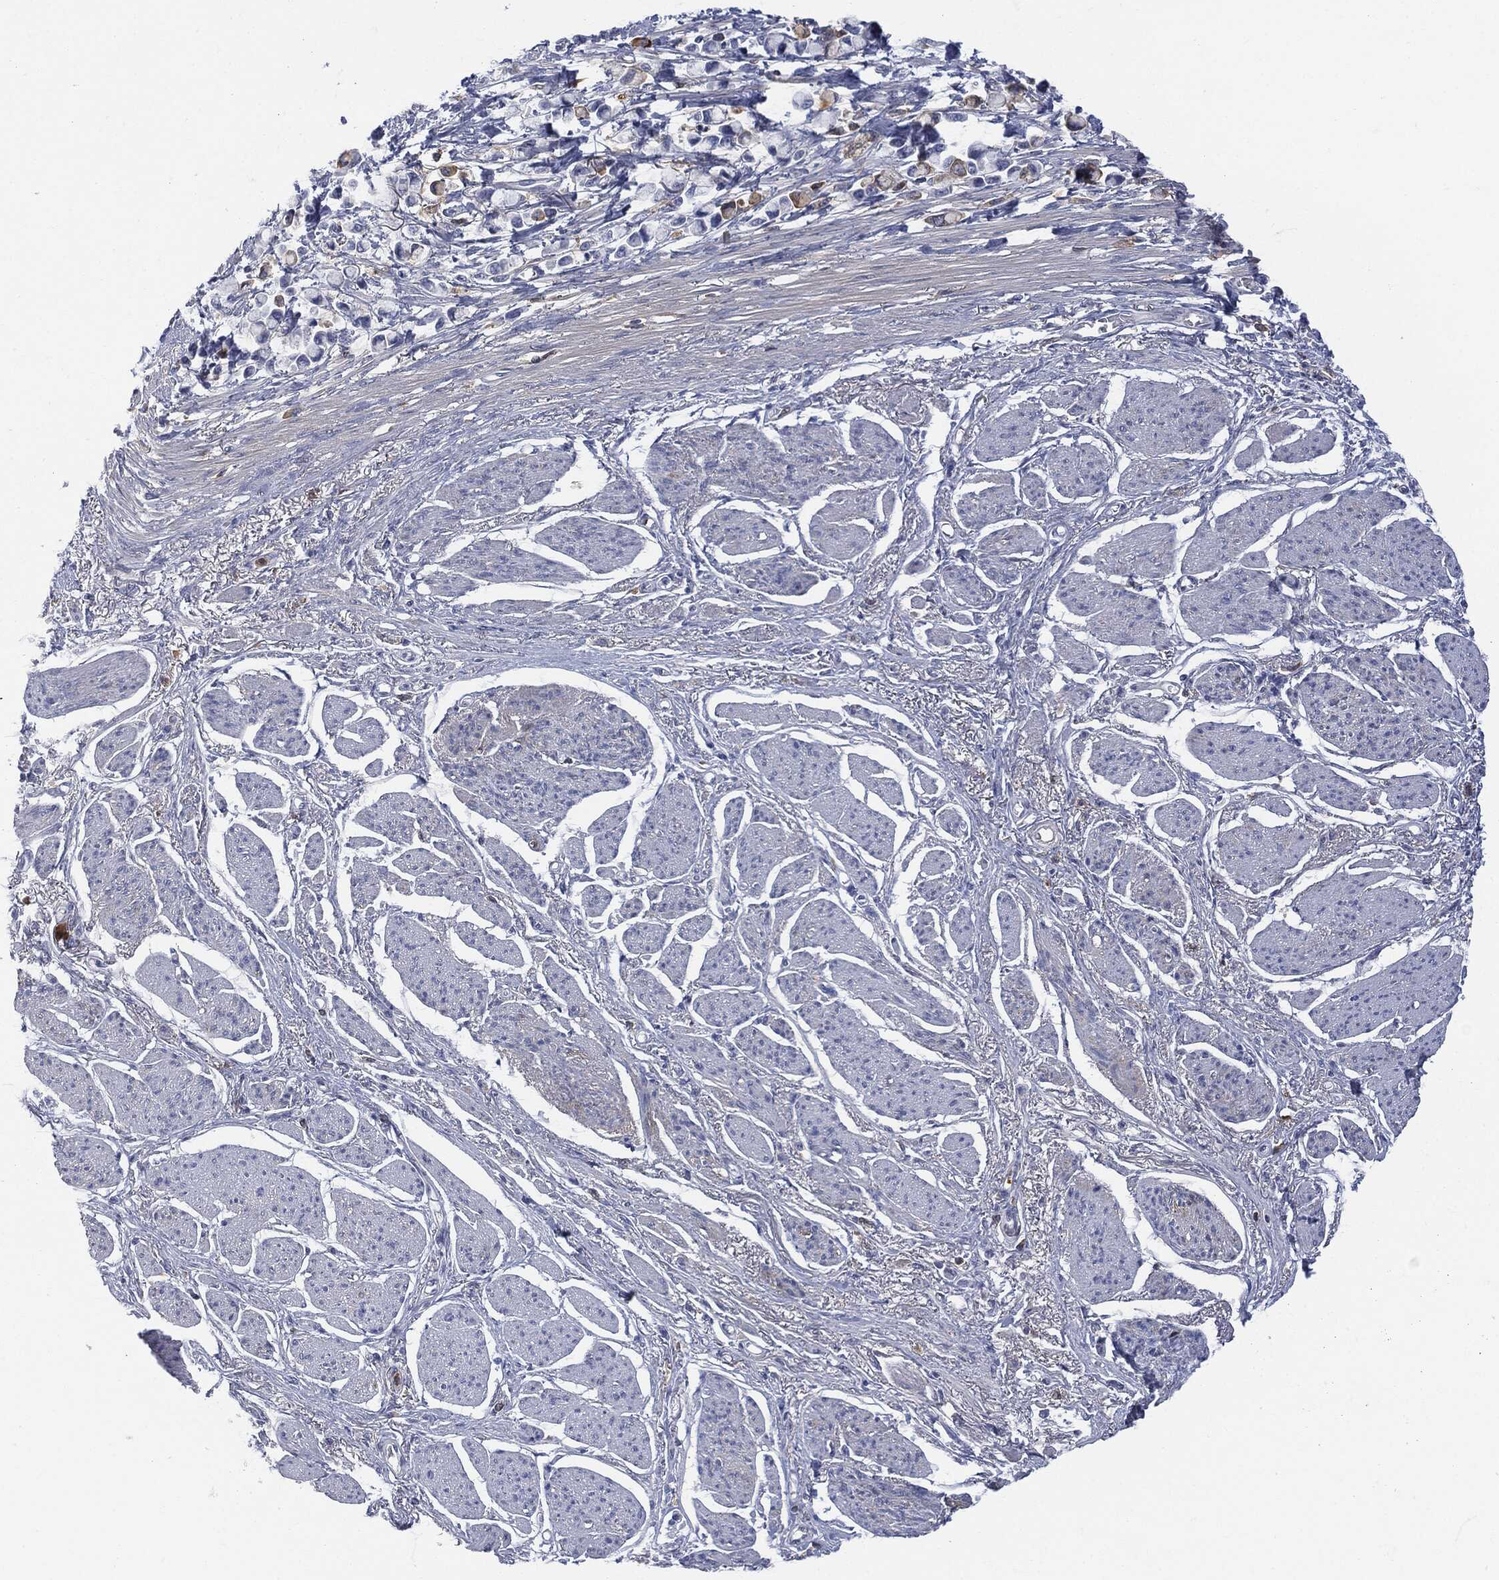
{"staining": {"intensity": "negative", "quantity": "none", "location": "none"}, "tissue": "stomach cancer", "cell_type": "Tumor cells", "image_type": "cancer", "snomed": [{"axis": "morphology", "description": "Adenocarcinoma, NOS"}, {"axis": "topography", "description": "Stomach"}], "caption": "Immunohistochemistry (IHC) image of human stomach cancer stained for a protein (brown), which displays no expression in tumor cells.", "gene": "BTK", "patient": {"sex": "female", "age": 81}}